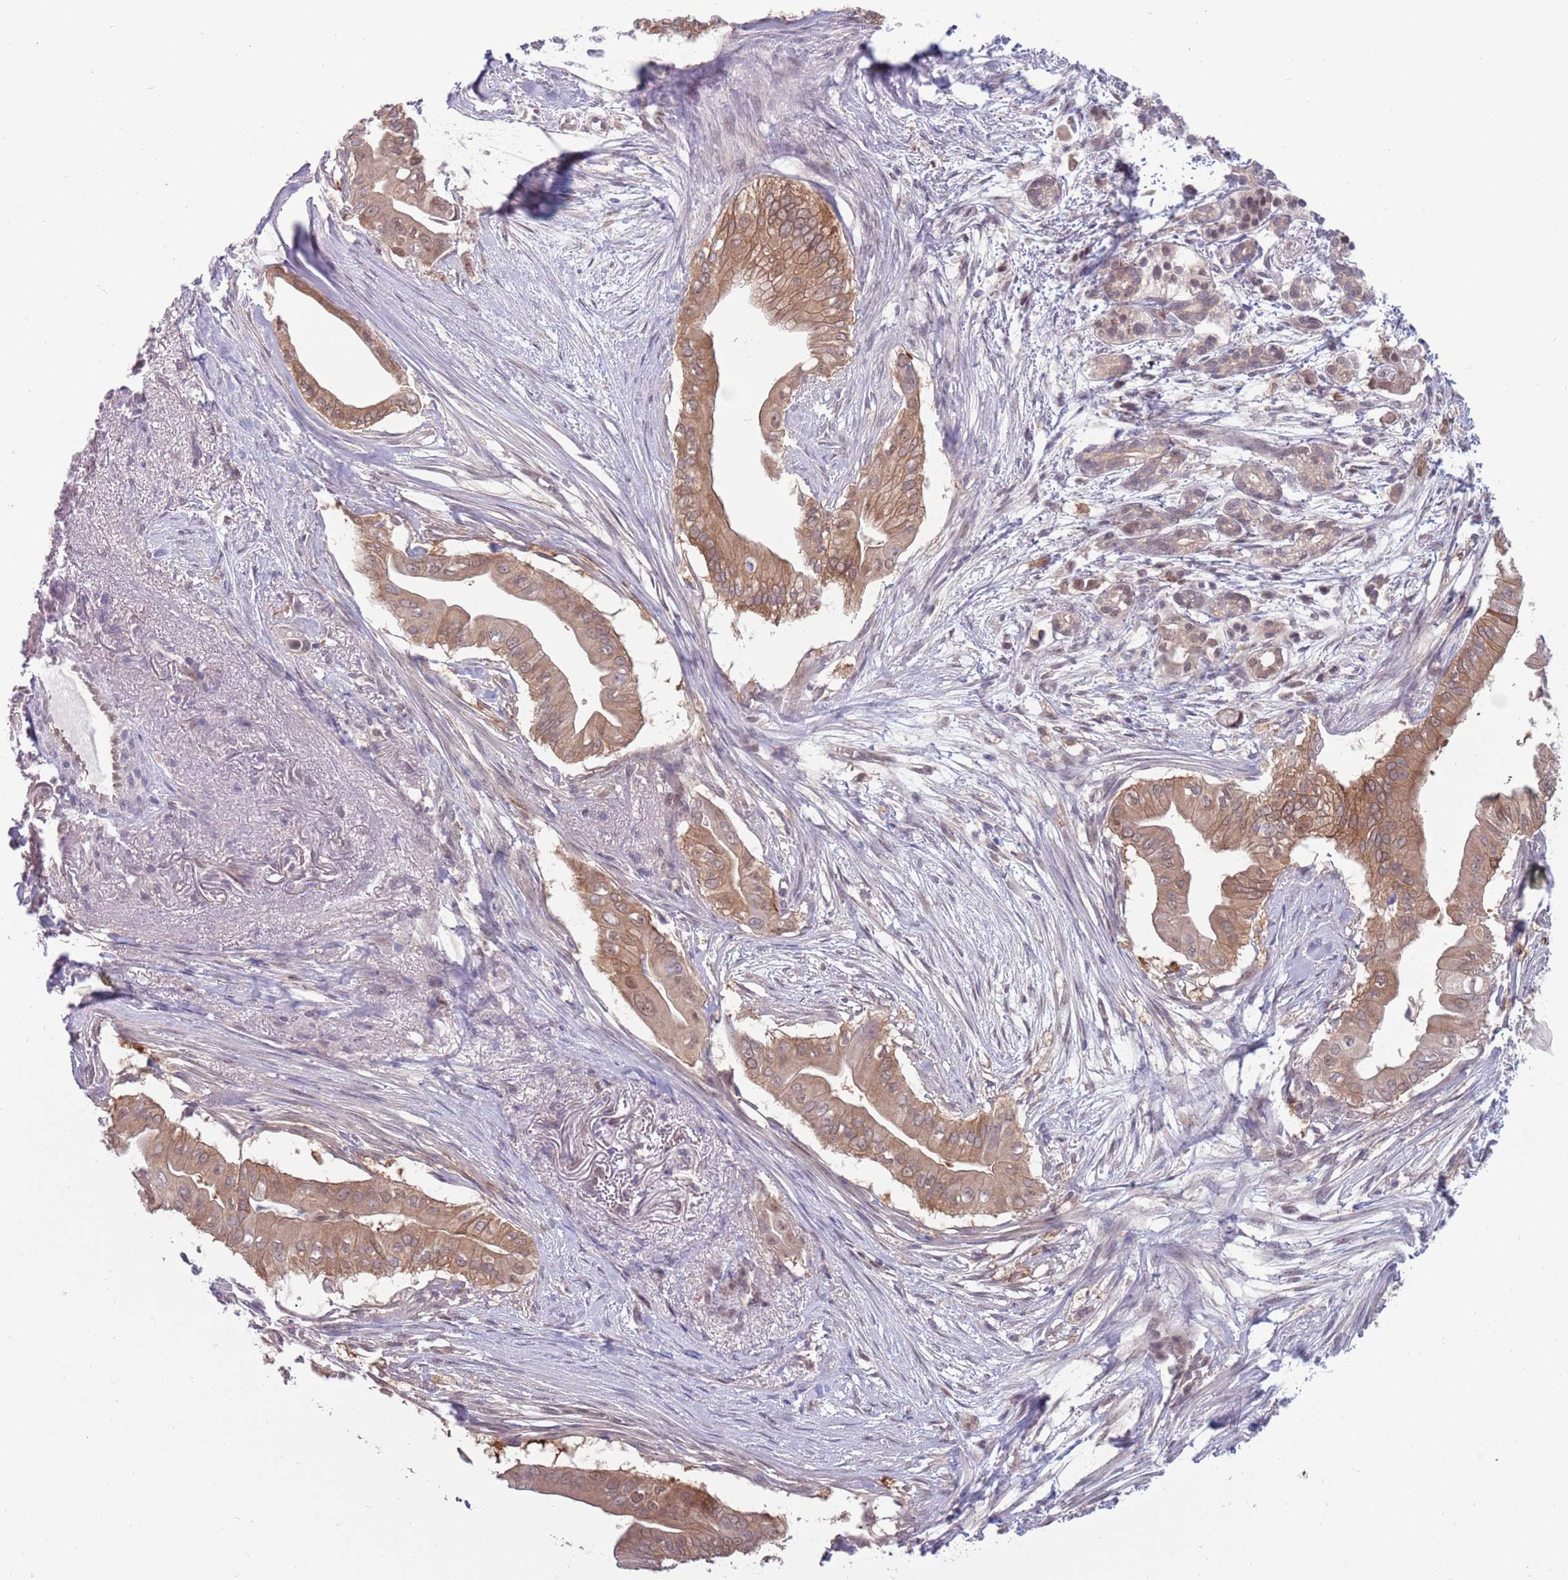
{"staining": {"intensity": "moderate", "quantity": ">75%", "location": "cytoplasmic/membranous,nuclear"}, "tissue": "pancreatic cancer", "cell_type": "Tumor cells", "image_type": "cancer", "snomed": [{"axis": "morphology", "description": "Adenocarcinoma, NOS"}, {"axis": "topography", "description": "Pancreas"}], "caption": "A brown stain highlights moderate cytoplasmic/membranous and nuclear staining of a protein in human adenocarcinoma (pancreatic) tumor cells.", "gene": "CLNS1A", "patient": {"sex": "male", "age": 71}}